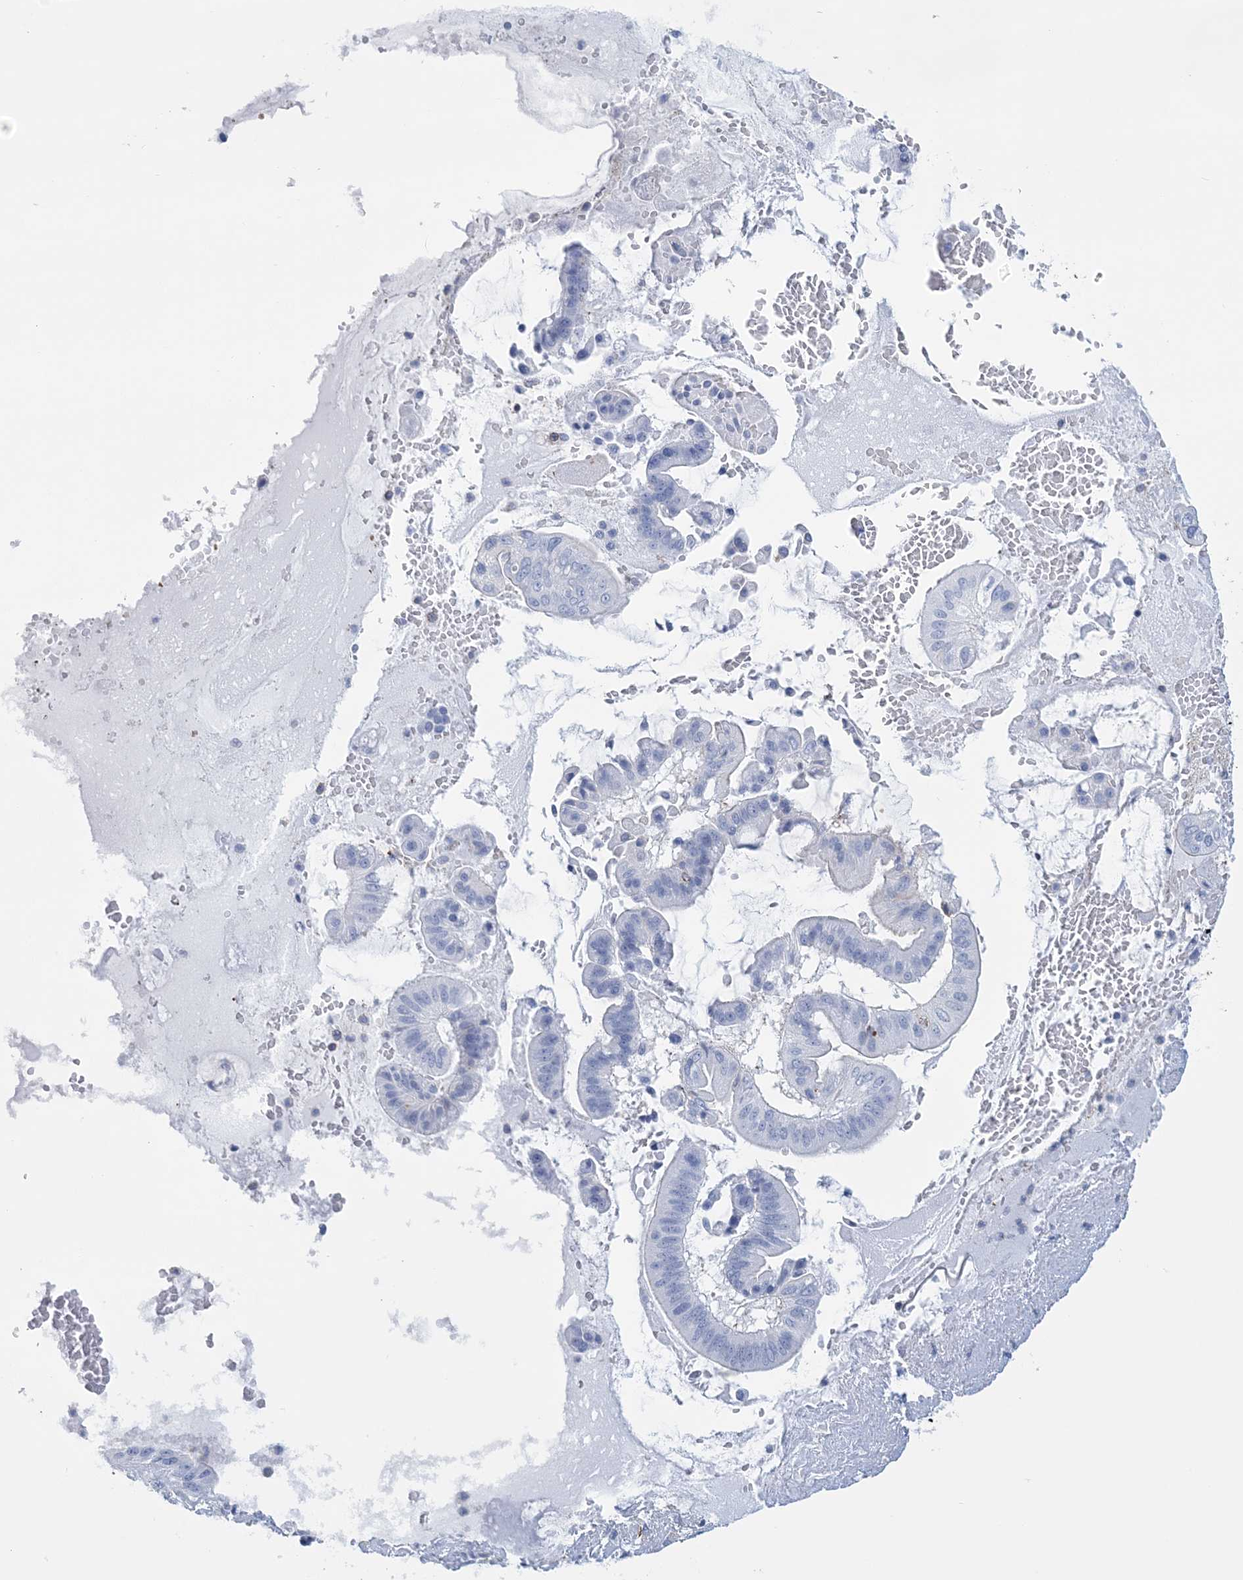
{"staining": {"intensity": "negative", "quantity": "none", "location": "none"}, "tissue": "pancreatic cancer", "cell_type": "Tumor cells", "image_type": "cancer", "snomed": [{"axis": "morphology", "description": "Inflammation, NOS"}, {"axis": "morphology", "description": "Adenocarcinoma, NOS"}, {"axis": "topography", "description": "Pancreas"}], "caption": "Tumor cells show no significant protein positivity in pancreatic cancer (adenocarcinoma).", "gene": "C11orf21", "patient": {"sex": "female", "age": 56}}